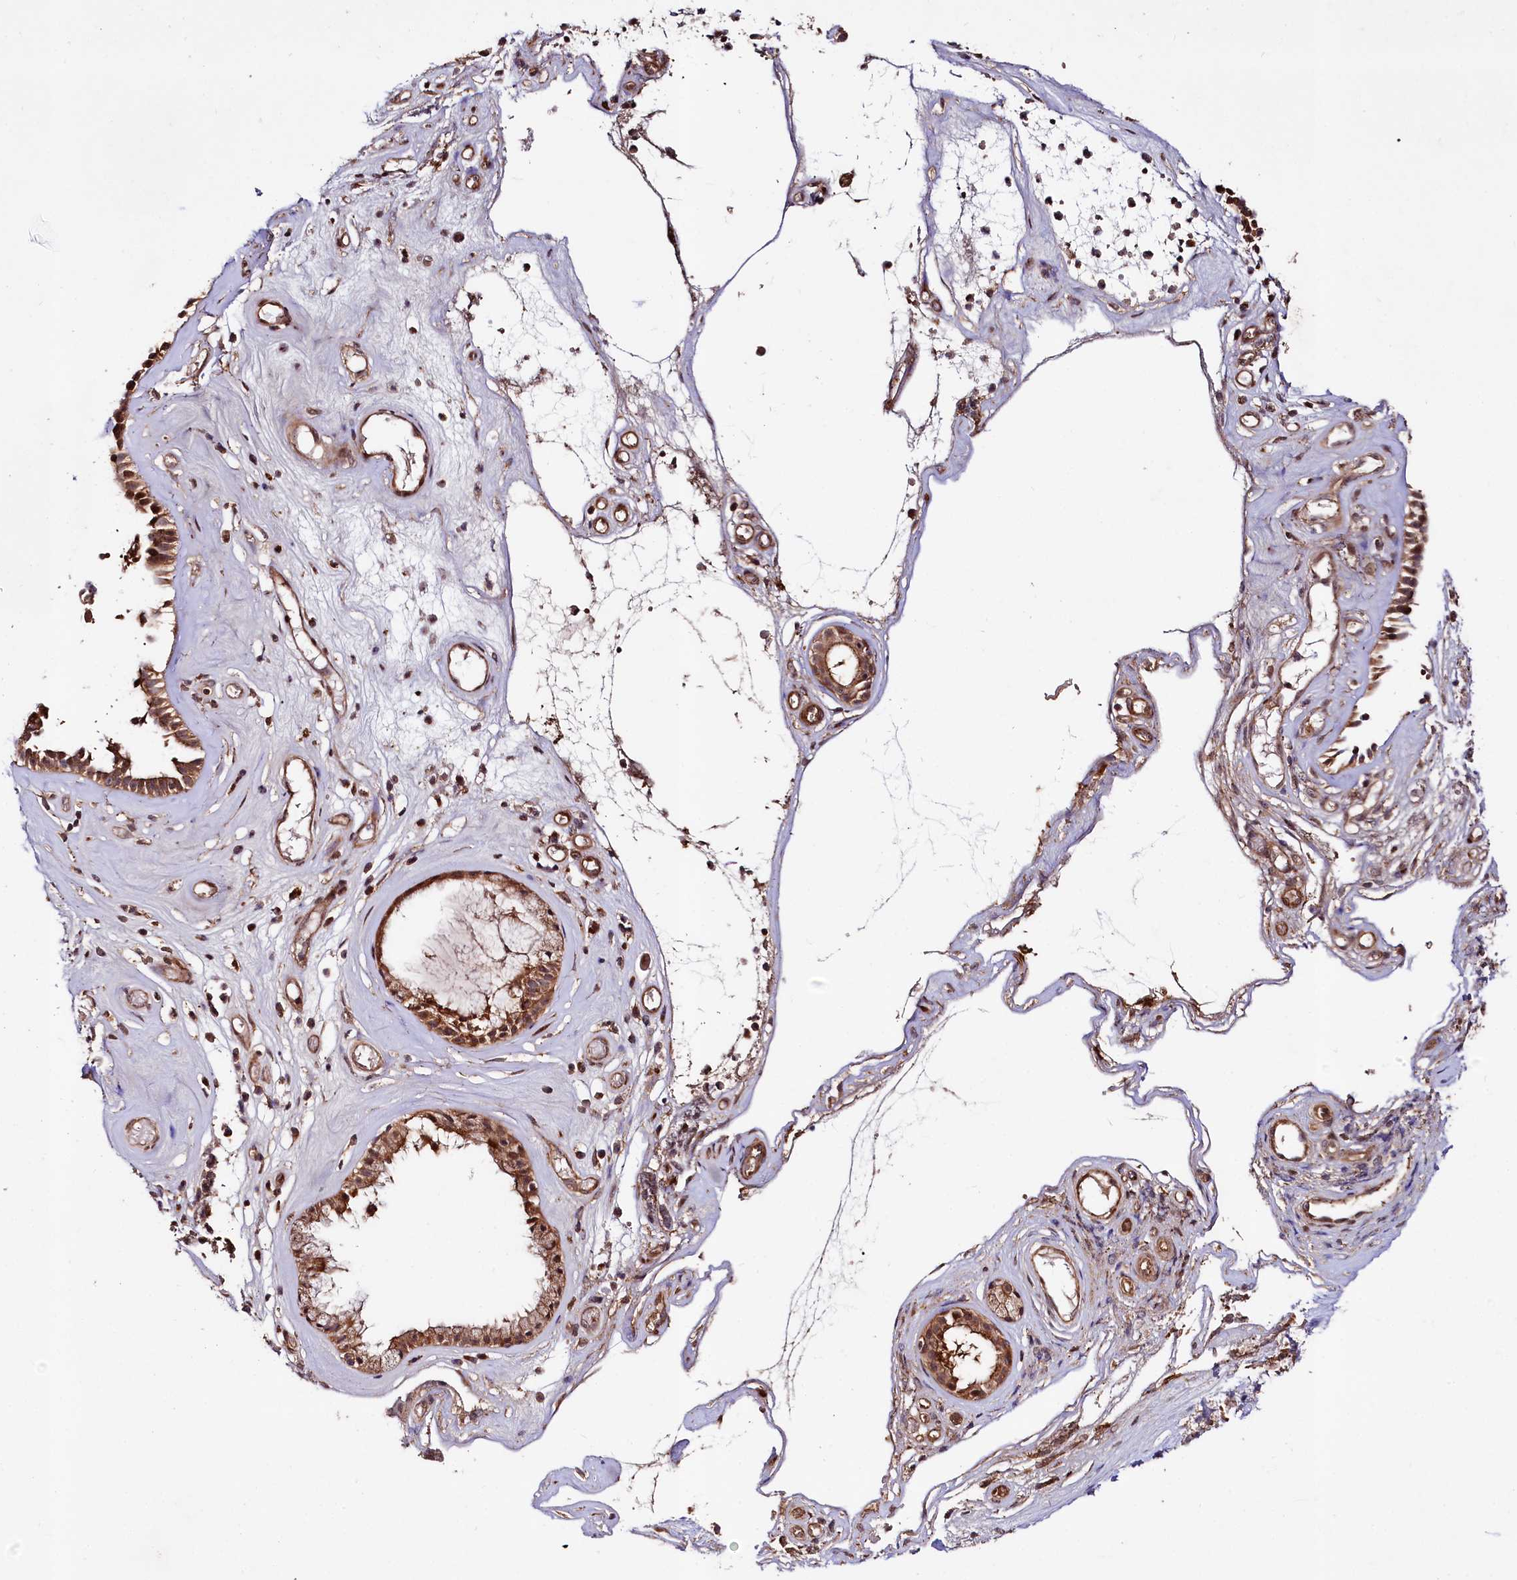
{"staining": {"intensity": "strong", "quantity": ">75%", "location": "cytoplasmic/membranous"}, "tissue": "nasopharynx", "cell_type": "Respiratory epithelial cells", "image_type": "normal", "snomed": [{"axis": "morphology", "description": "Normal tissue, NOS"}, {"axis": "morphology", "description": "Inflammation, NOS"}, {"axis": "topography", "description": "Nasopharynx"}], "caption": "Benign nasopharynx demonstrates strong cytoplasmic/membranous expression in about >75% of respiratory epithelial cells.", "gene": "NEDD1", "patient": {"sex": "male", "age": 29}}